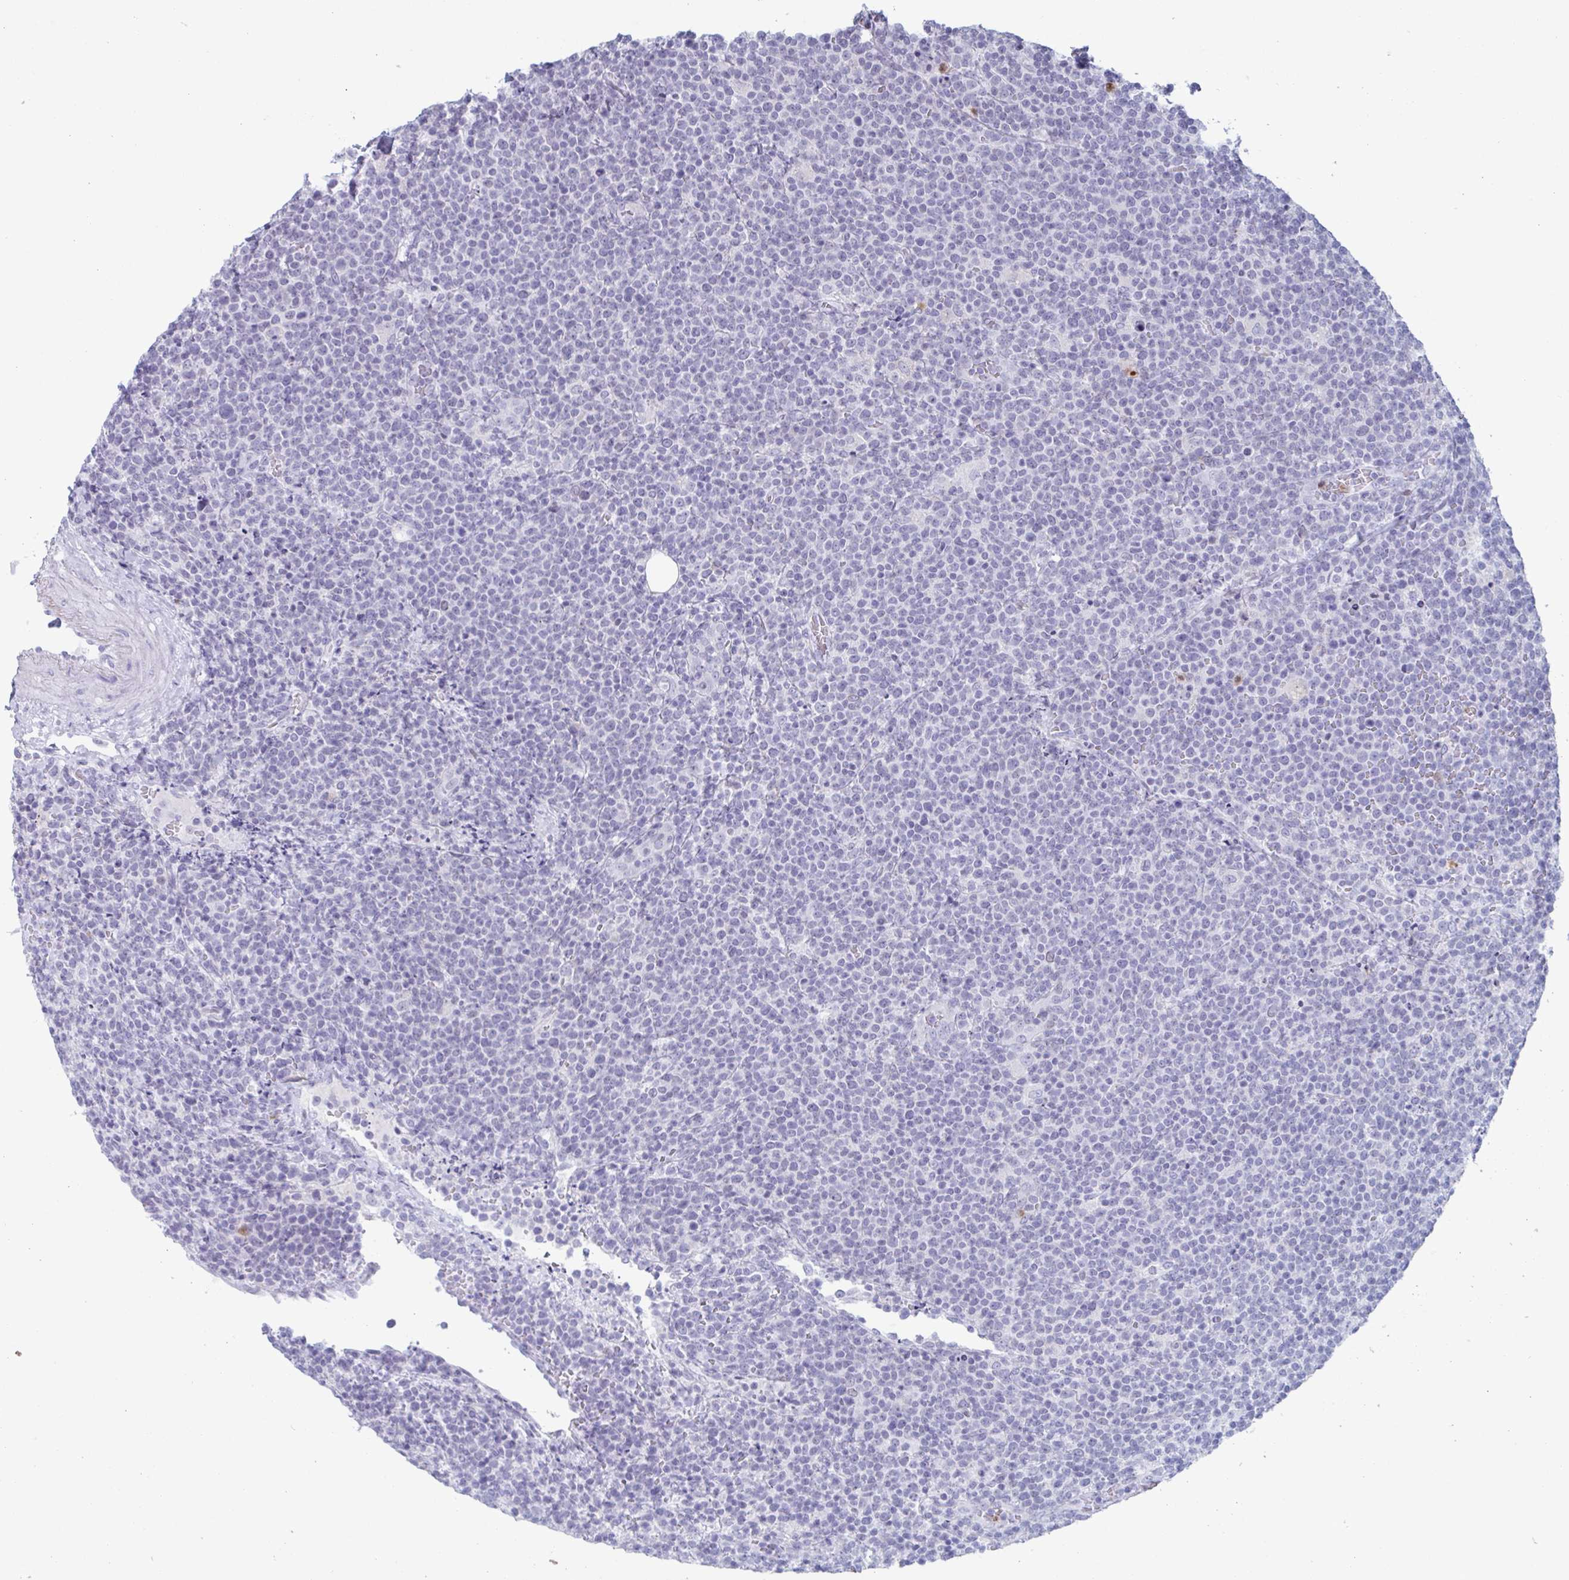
{"staining": {"intensity": "negative", "quantity": "none", "location": "none"}, "tissue": "lymphoma", "cell_type": "Tumor cells", "image_type": "cancer", "snomed": [{"axis": "morphology", "description": "Malignant lymphoma, non-Hodgkin's type, High grade"}, {"axis": "topography", "description": "Lymph node"}], "caption": "An image of human malignant lymphoma, non-Hodgkin's type (high-grade) is negative for staining in tumor cells.", "gene": "CYP4F11", "patient": {"sex": "male", "age": 61}}